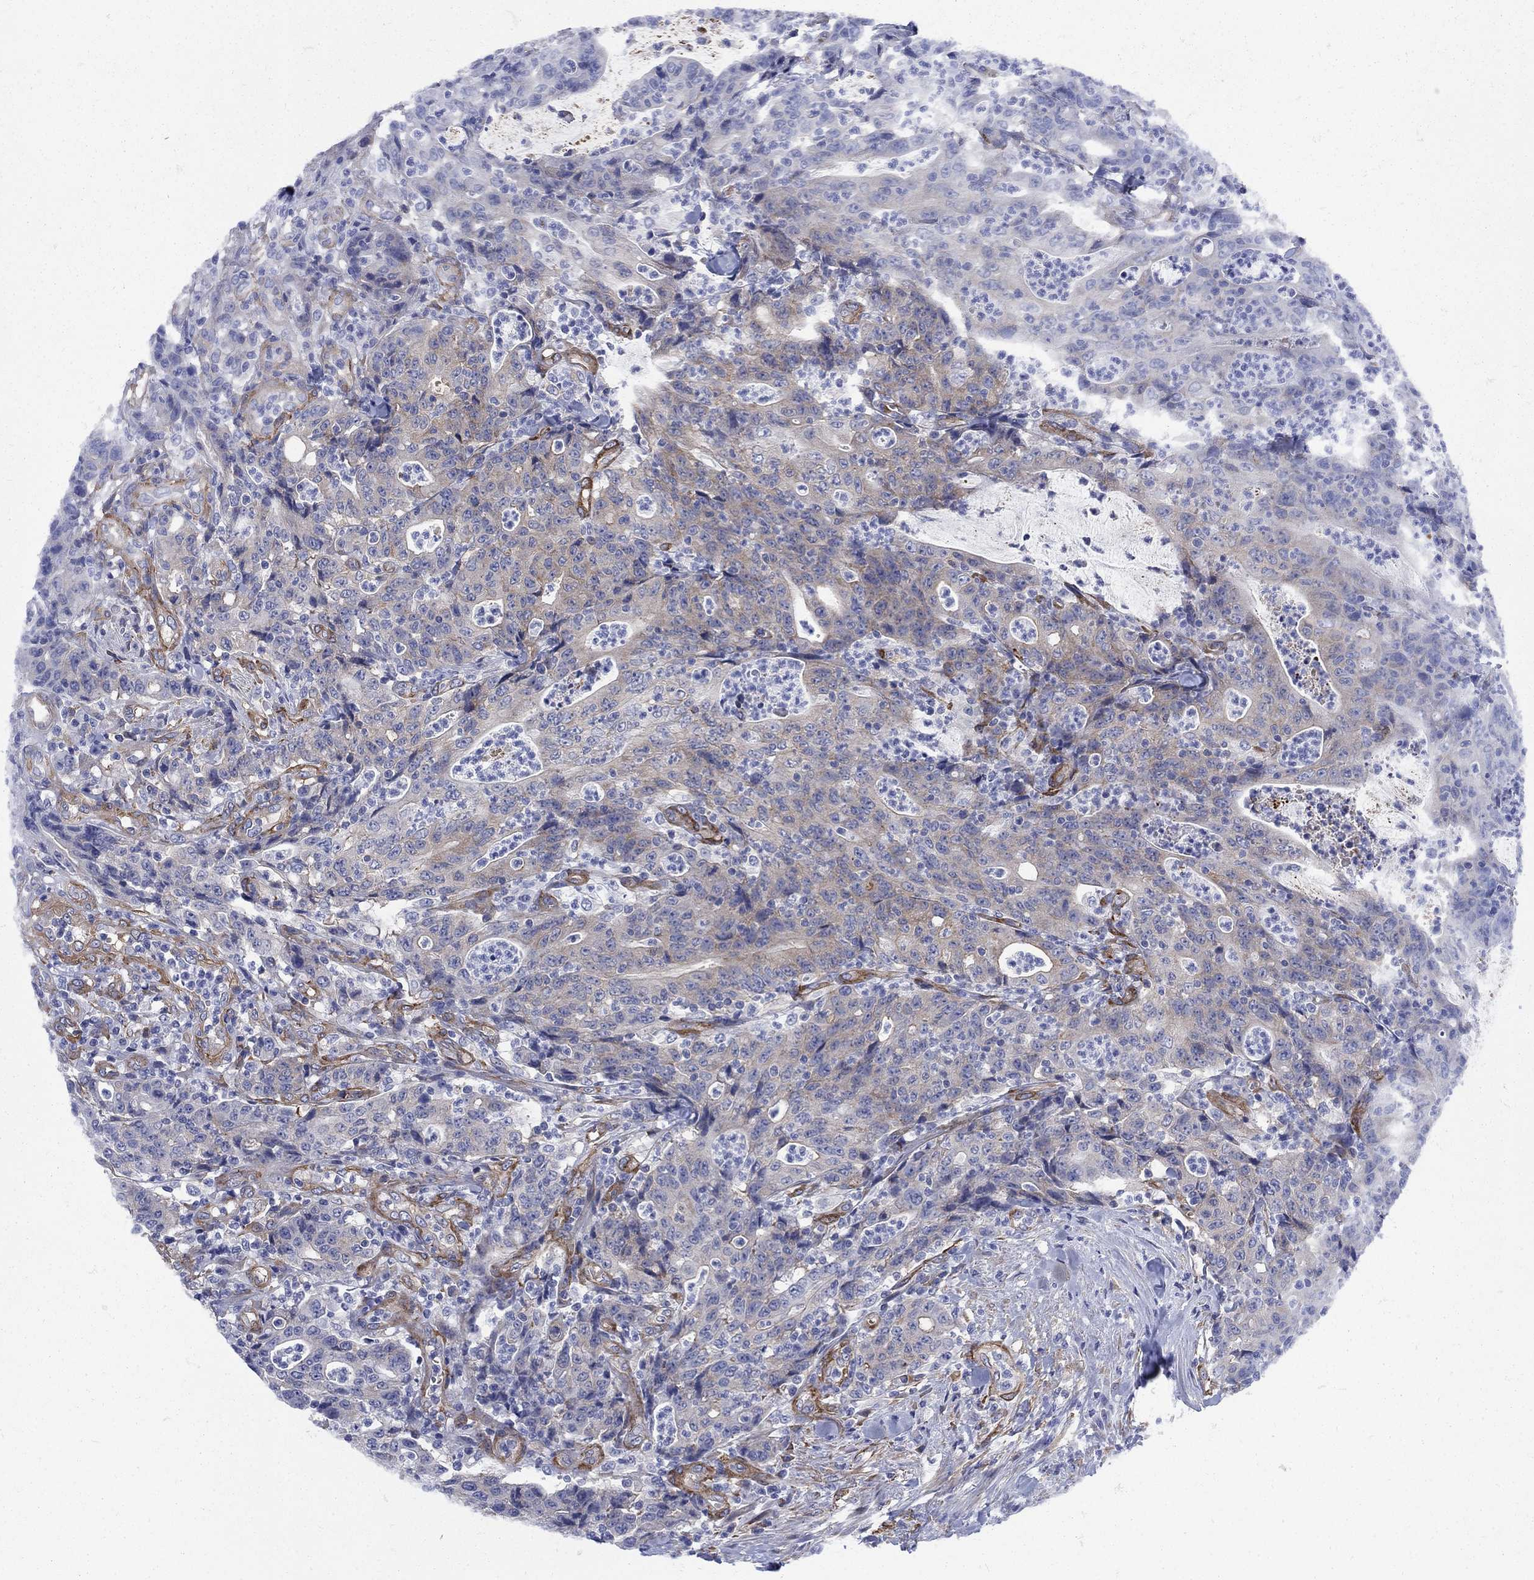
{"staining": {"intensity": "weak", "quantity": "25%-75%", "location": "cytoplasmic/membranous"}, "tissue": "colorectal cancer", "cell_type": "Tumor cells", "image_type": "cancer", "snomed": [{"axis": "morphology", "description": "Adenocarcinoma, NOS"}, {"axis": "topography", "description": "Colon"}], "caption": "Colorectal adenocarcinoma was stained to show a protein in brown. There is low levels of weak cytoplasmic/membranous staining in approximately 25%-75% of tumor cells.", "gene": "SEPTIN8", "patient": {"sex": "male", "age": 70}}